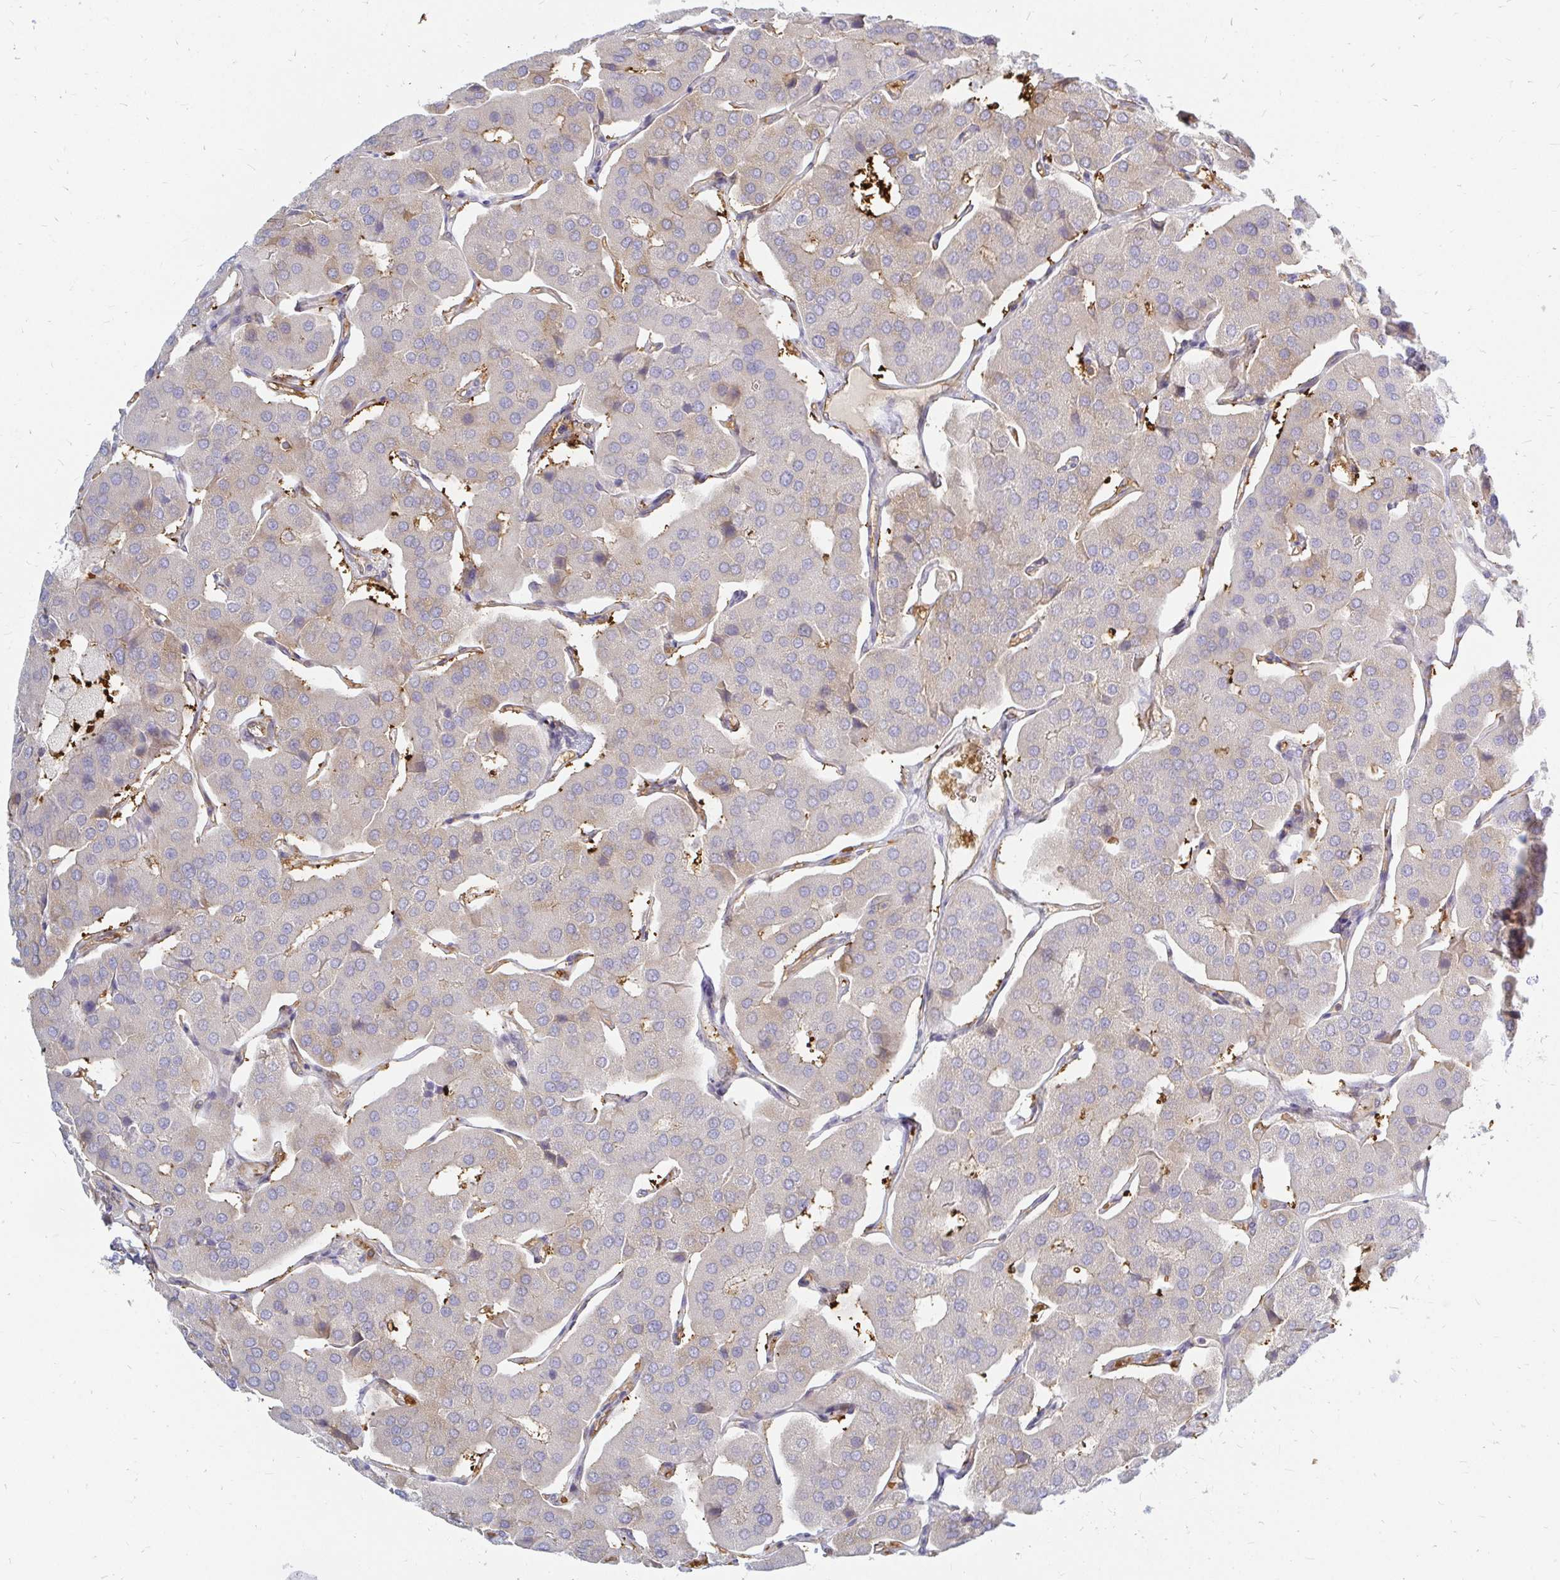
{"staining": {"intensity": "weak", "quantity": "<25%", "location": "cytoplasmic/membranous"}, "tissue": "parathyroid gland", "cell_type": "Glandular cells", "image_type": "normal", "snomed": [{"axis": "morphology", "description": "Normal tissue, NOS"}, {"axis": "morphology", "description": "Adenoma, NOS"}, {"axis": "topography", "description": "Parathyroid gland"}], "caption": "Immunohistochemistry of benign human parathyroid gland reveals no staining in glandular cells. Brightfield microscopy of immunohistochemistry stained with DAB (3,3'-diaminobenzidine) (brown) and hematoxylin (blue), captured at high magnification.", "gene": "CAST", "patient": {"sex": "female", "age": 86}}